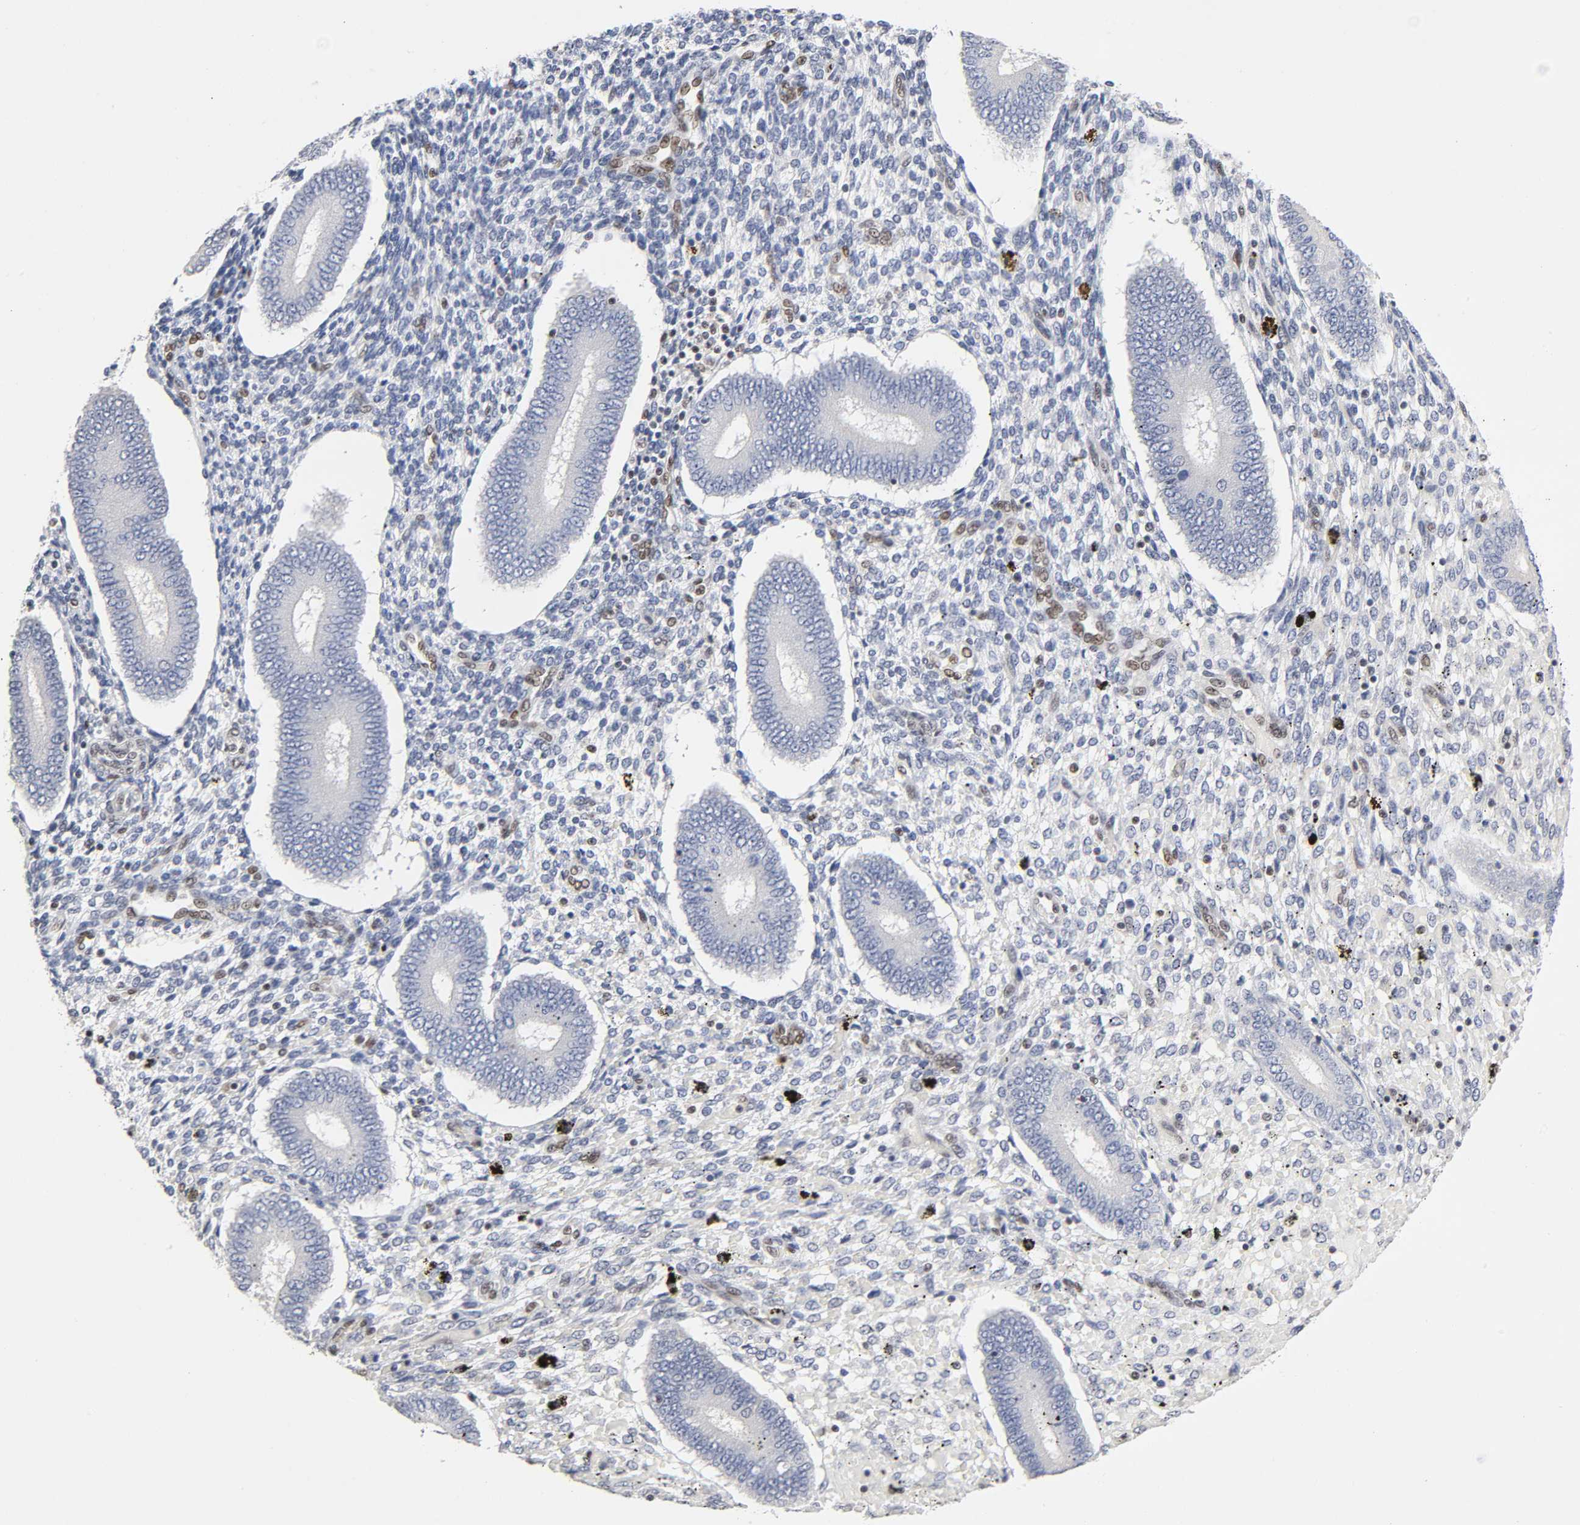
{"staining": {"intensity": "moderate", "quantity": "25%-75%", "location": "nuclear"}, "tissue": "endometrium", "cell_type": "Cells in endometrial stroma", "image_type": "normal", "snomed": [{"axis": "morphology", "description": "Normal tissue, NOS"}, {"axis": "topography", "description": "Endometrium"}], "caption": "IHC staining of normal endometrium, which exhibits medium levels of moderate nuclear expression in about 25%-75% of cells in endometrial stroma indicating moderate nuclear protein expression. The staining was performed using DAB (brown) for protein detection and nuclei were counterstained in hematoxylin (blue).", "gene": "NR3C1", "patient": {"sex": "female", "age": 42}}